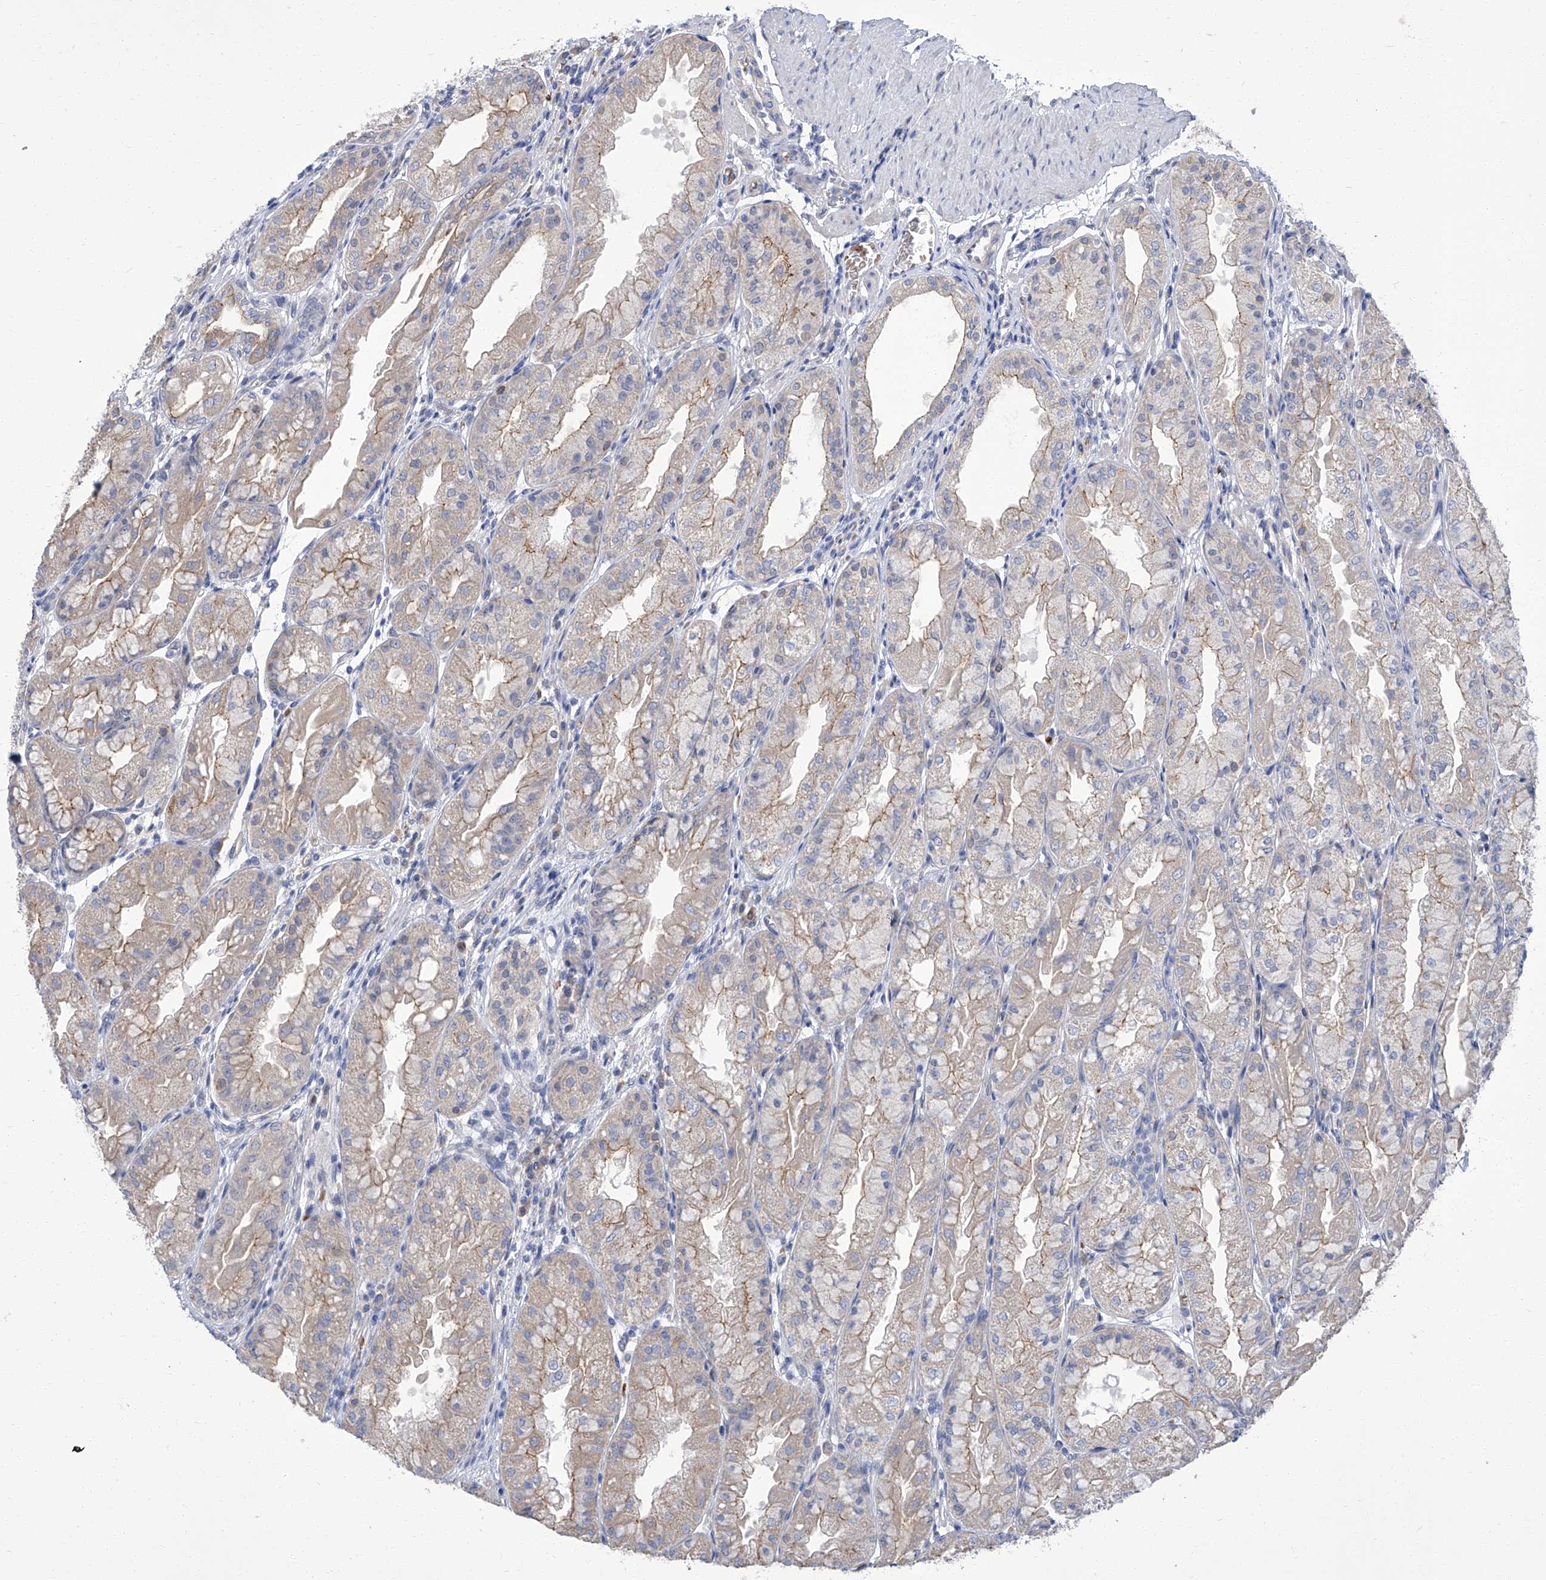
{"staining": {"intensity": "moderate", "quantity": "25%-75%", "location": "cytoplasmic/membranous"}, "tissue": "stomach", "cell_type": "Glandular cells", "image_type": "normal", "snomed": [{"axis": "morphology", "description": "Normal tissue, NOS"}, {"axis": "topography", "description": "Stomach, upper"}], "caption": "This image displays normal stomach stained with IHC to label a protein in brown. The cytoplasmic/membranous of glandular cells show moderate positivity for the protein. Nuclei are counter-stained blue.", "gene": "PARD3", "patient": {"sex": "male", "age": 47}}